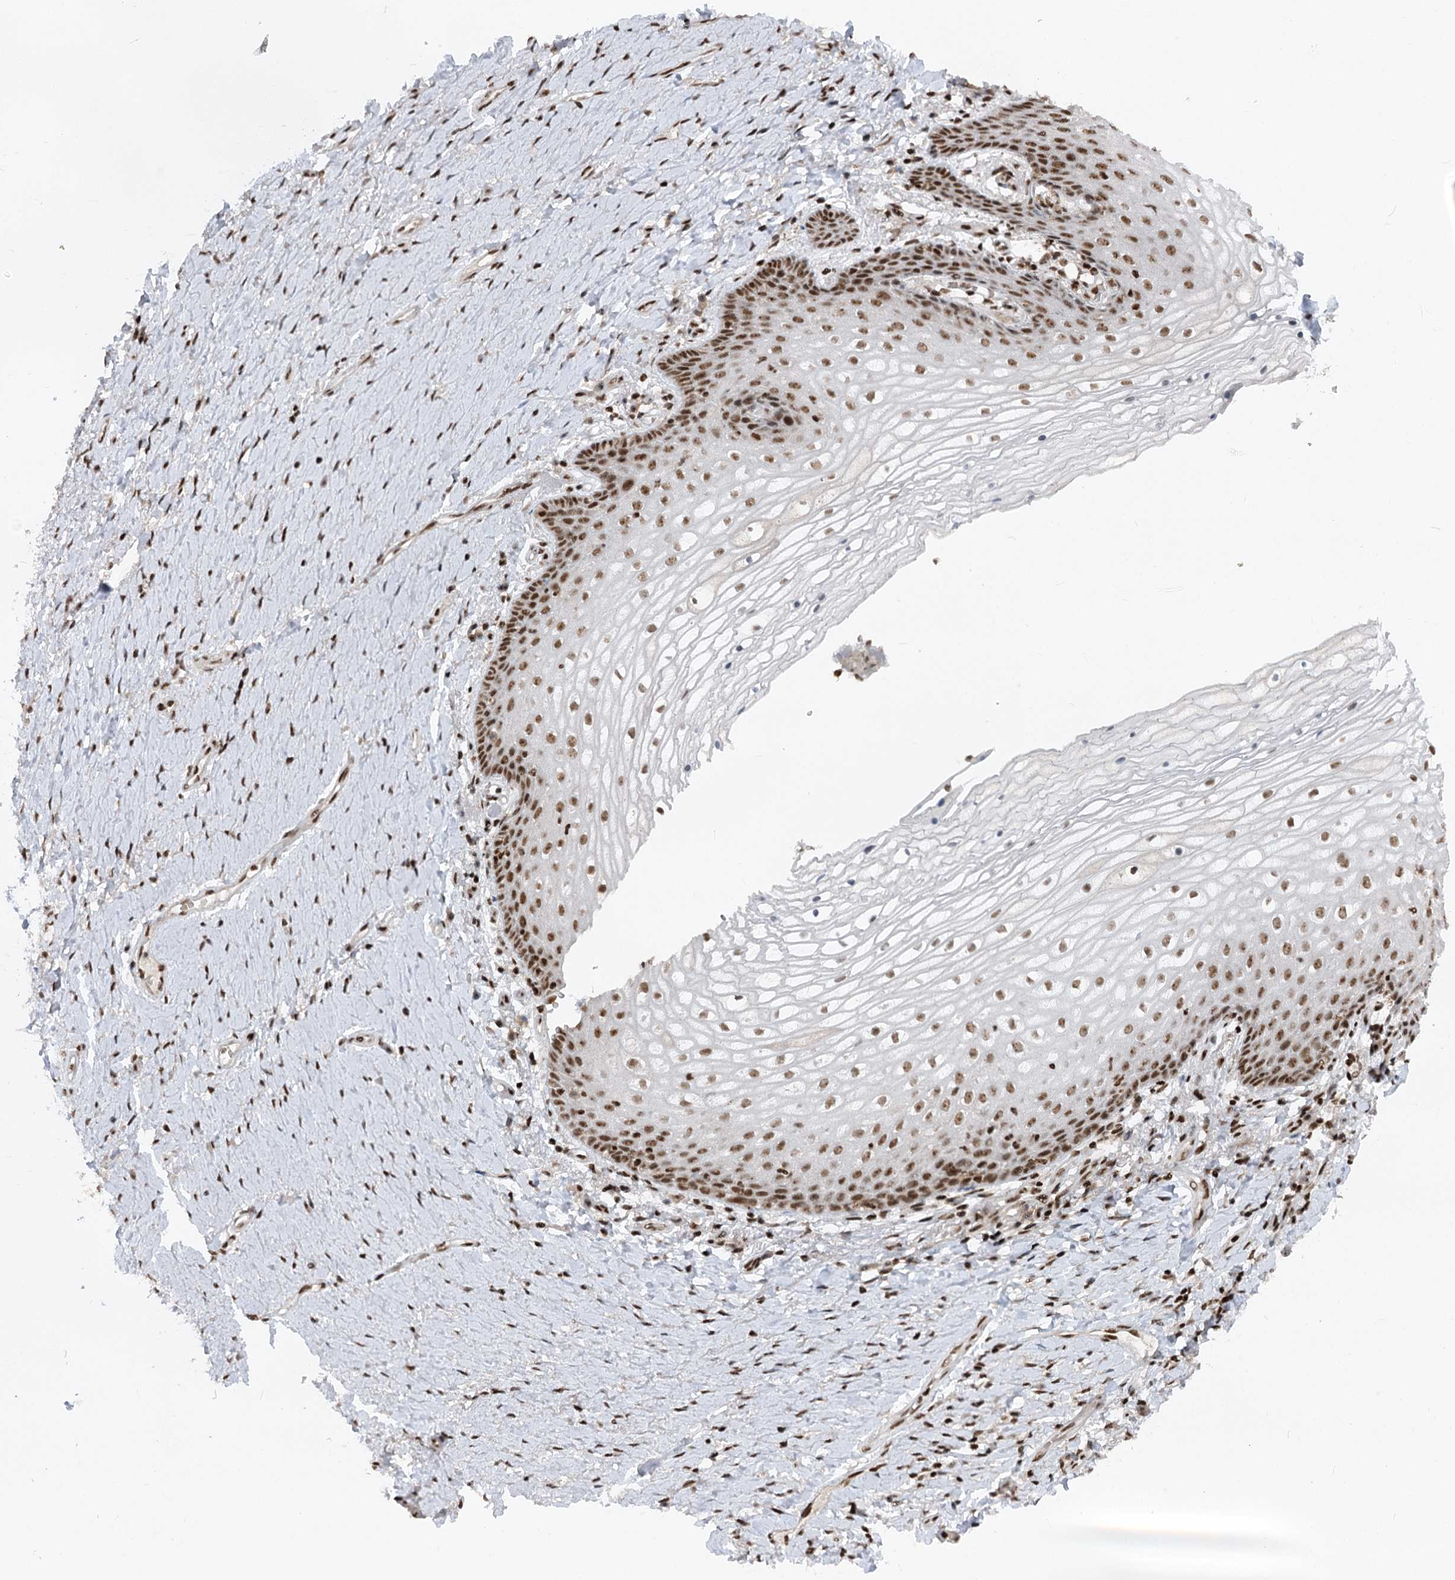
{"staining": {"intensity": "strong", "quantity": ">75%", "location": "nuclear"}, "tissue": "vagina", "cell_type": "Squamous epithelial cells", "image_type": "normal", "snomed": [{"axis": "morphology", "description": "Normal tissue, NOS"}, {"axis": "topography", "description": "Vagina"}], "caption": "Vagina stained with DAB immunohistochemistry demonstrates high levels of strong nuclear positivity in about >75% of squamous epithelial cells. Ihc stains the protein in brown and the nuclei are stained blue.", "gene": "CGGBP1", "patient": {"sex": "female", "age": 60}}